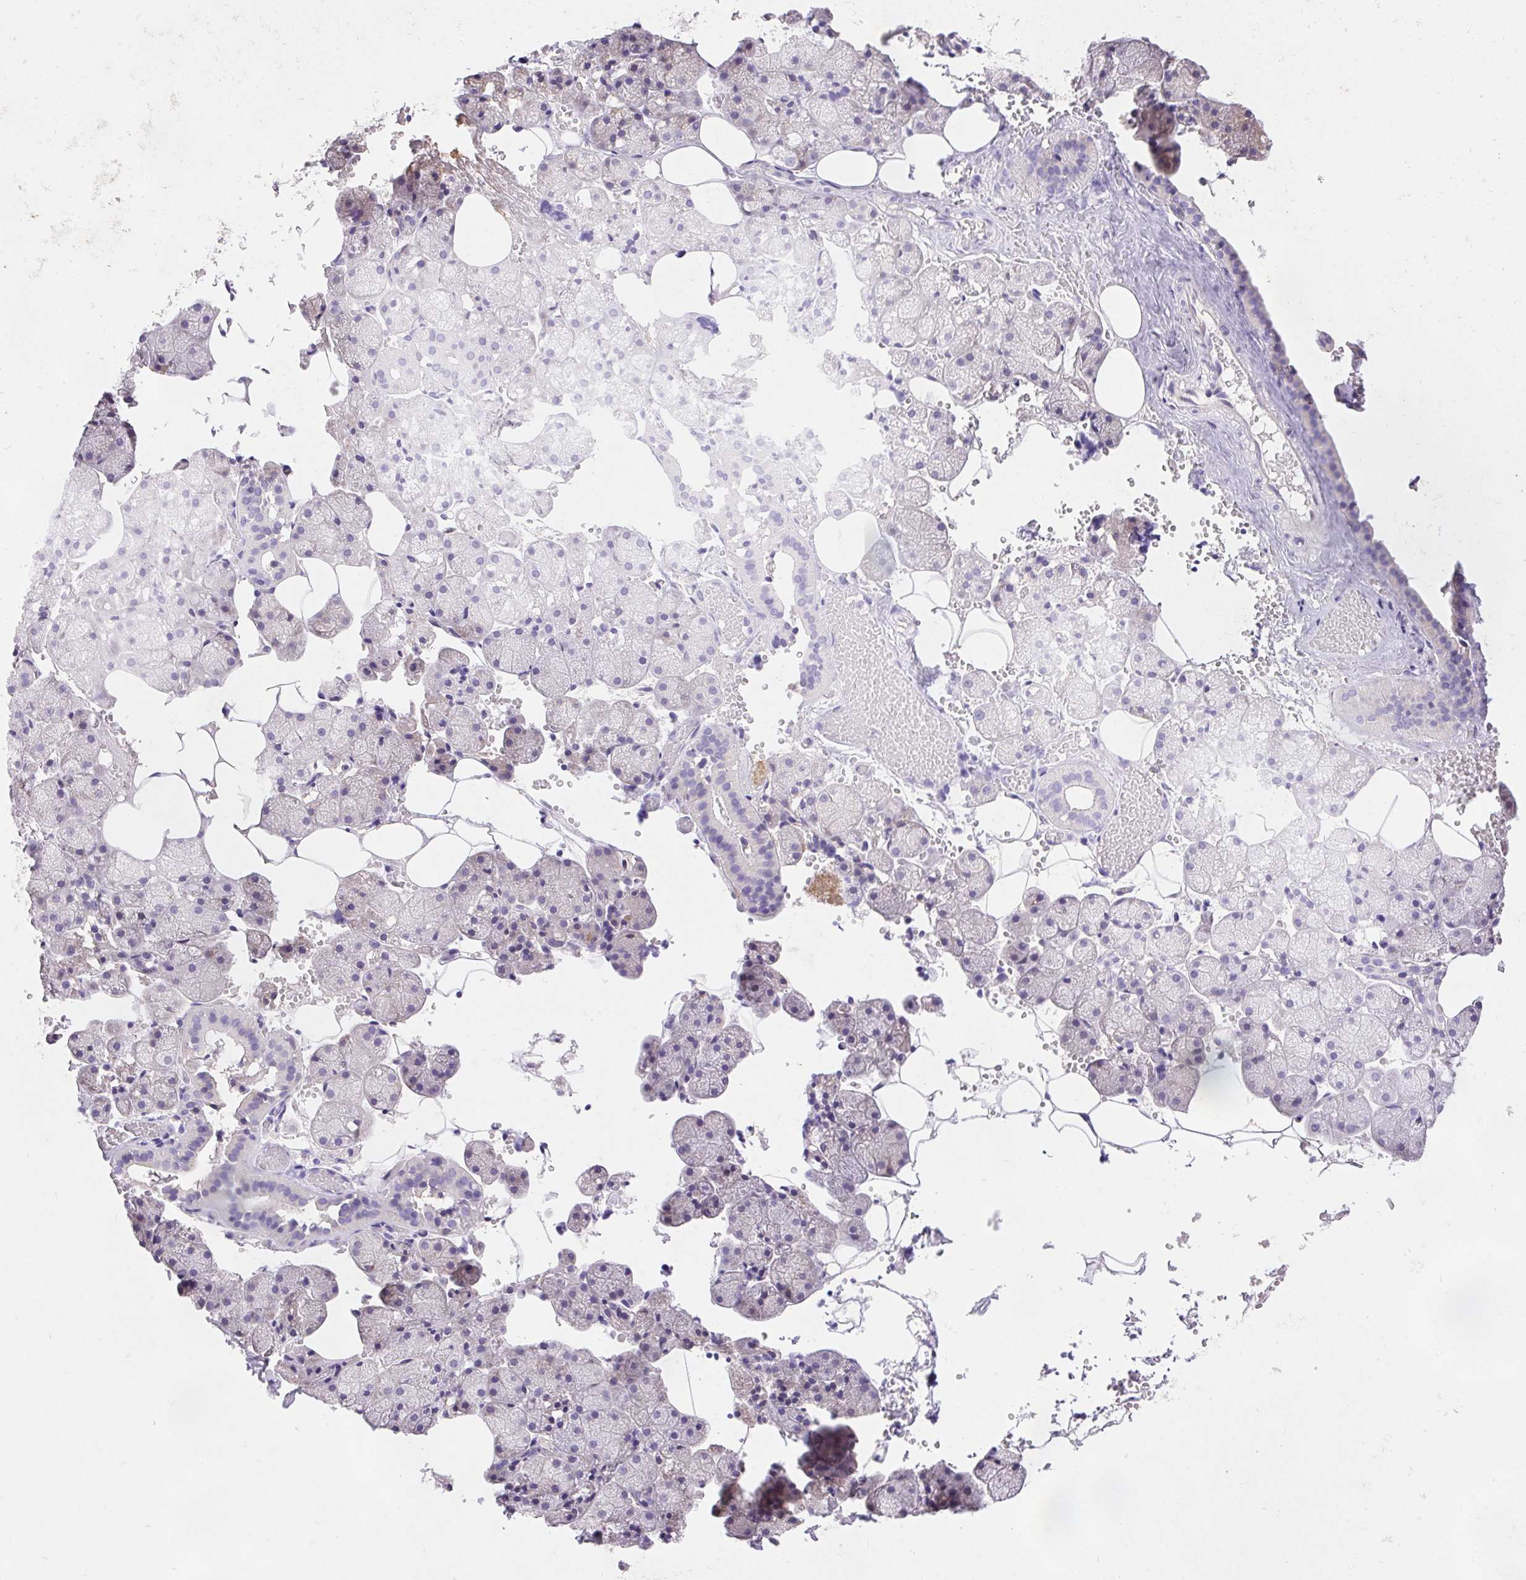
{"staining": {"intensity": "weak", "quantity": "<25%", "location": "cytoplasmic/membranous"}, "tissue": "salivary gland", "cell_type": "Glandular cells", "image_type": "normal", "snomed": [{"axis": "morphology", "description": "Normal tissue, NOS"}, {"axis": "topography", "description": "Salivary gland"}], "caption": "The histopathology image exhibits no significant staining in glandular cells of salivary gland.", "gene": "ARHGAP11B", "patient": {"sex": "male", "age": 38}}